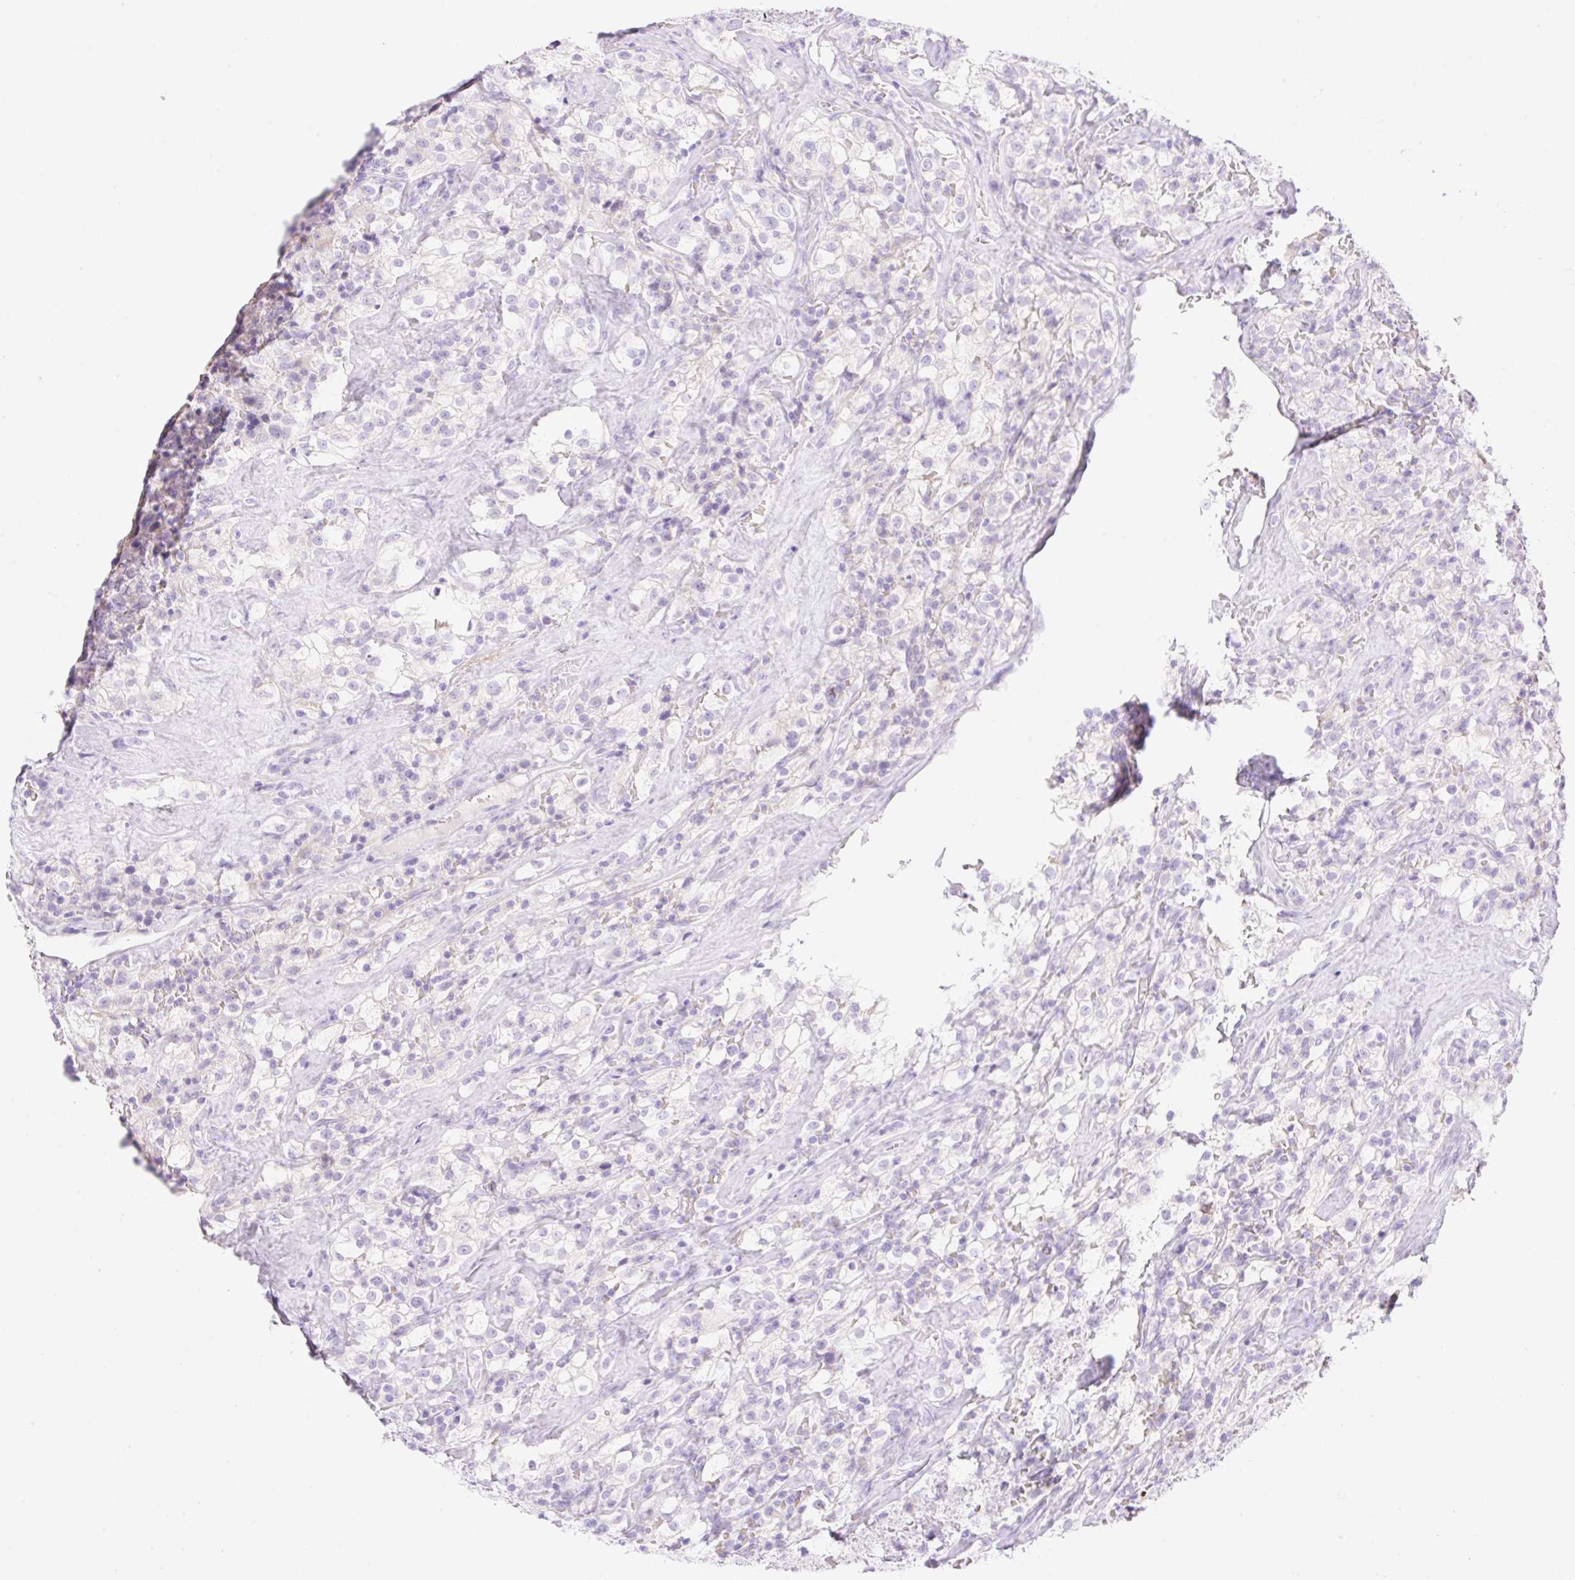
{"staining": {"intensity": "negative", "quantity": "none", "location": "none"}, "tissue": "renal cancer", "cell_type": "Tumor cells", "image_type": "cancer", "snomed": [{"axis": "morphology", "description": "Adenocarcinoma, NOS"}, {"axis": "topography", "description": "Kidney"}], "caption": "IHC of human renal cancer (adenocarcinoma) reveals no expression in tumor cells.", "gene": "CDX1", "patient": {"sex": "female", "age": 74}}